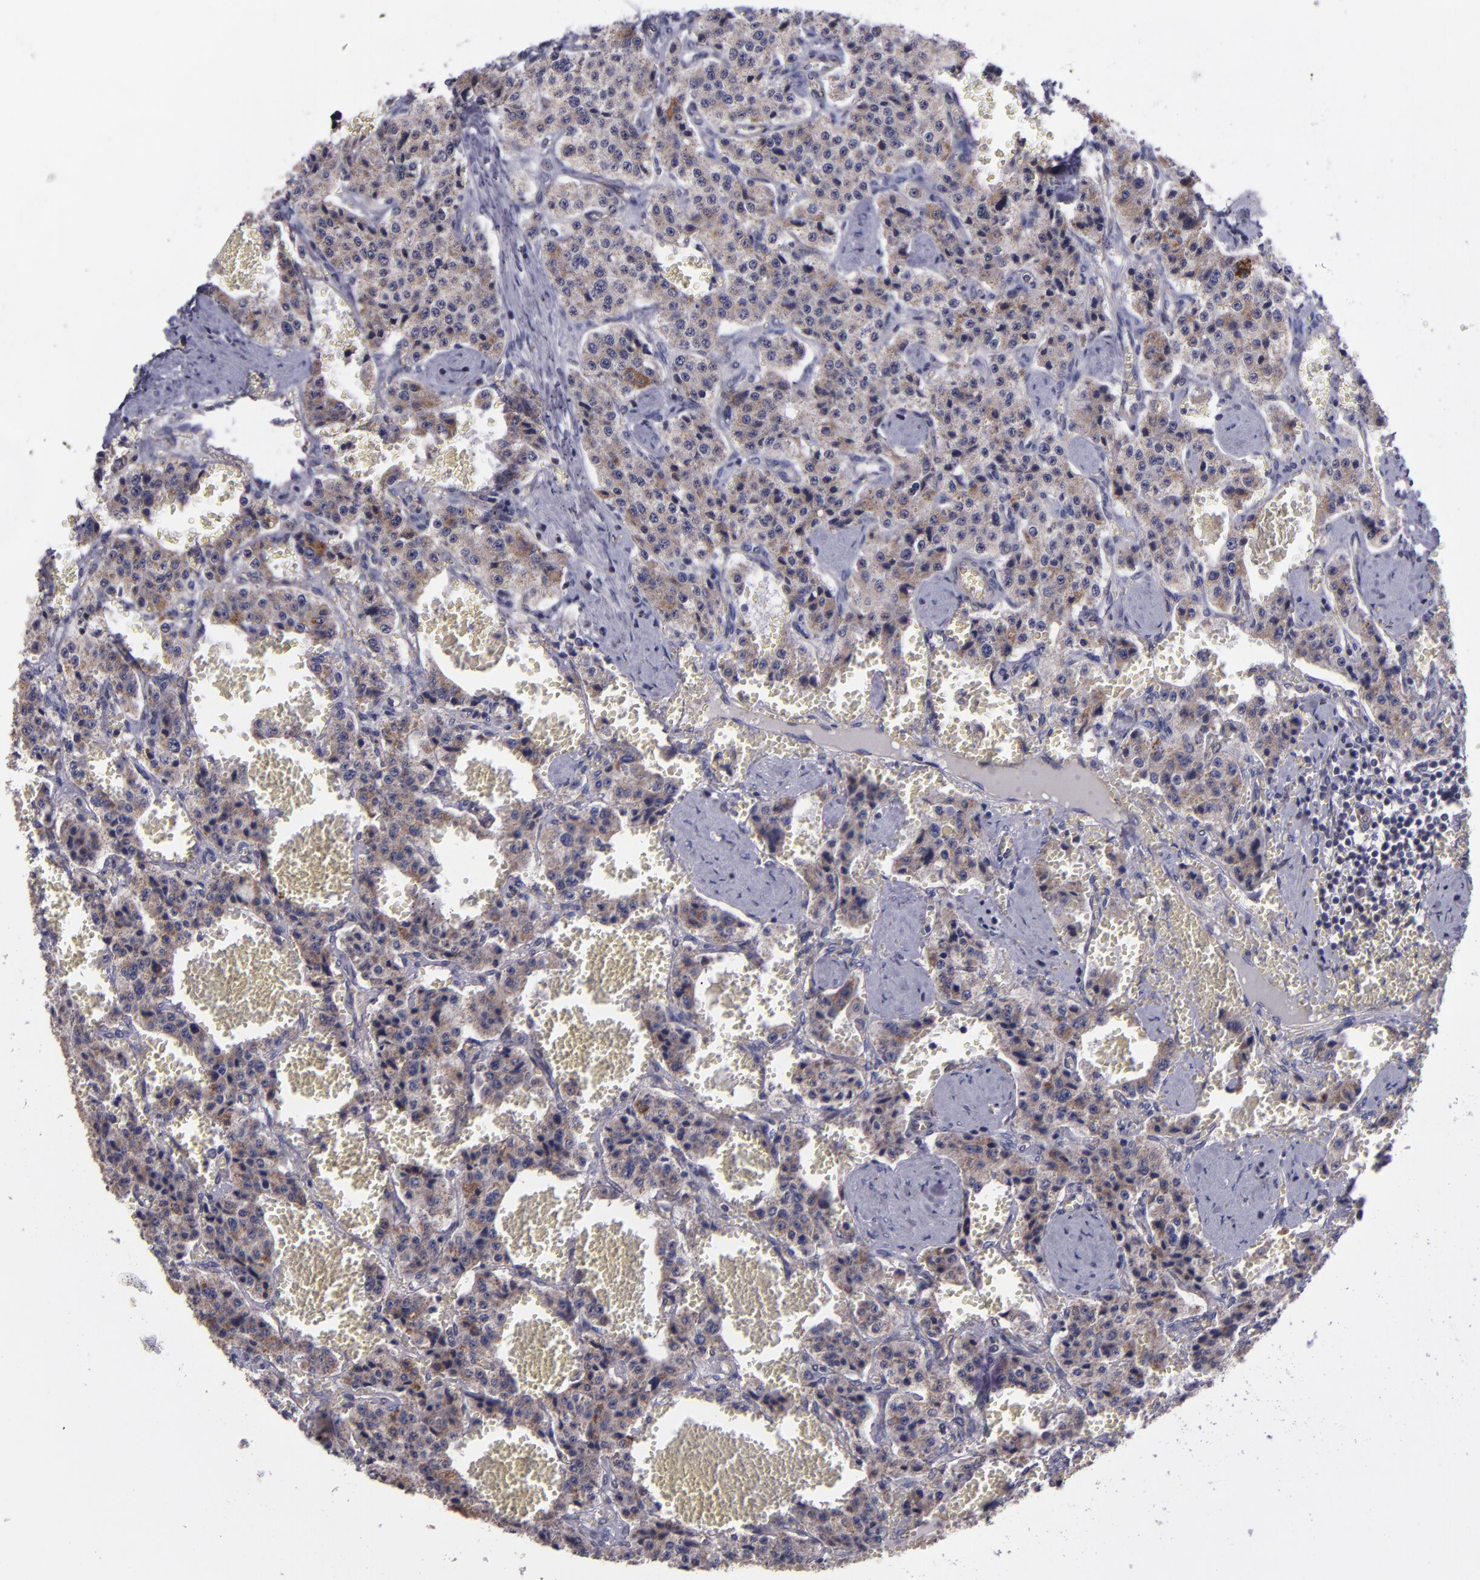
{"staining": {"intensity": "weak", "quantity": ">75%", "location": "cytoplasmic/membranous"}, "tissue": "carcinoid", "cell_type": "Tumor cells", "image_type": "cancer", "snomed": [{"axis": "morphology", "description": "Carcinoid, malignant, NOS"}, {"axis": "topography", "description": "Small intestine"}], "caption": "Carcinoid tissue shows weak cytoplasmic/membranous staining in about >75% of tumor cells, visualized by immunohistochemistry.", "gene": "LONP1", "patient": {"sex": "male", "age": 52}}